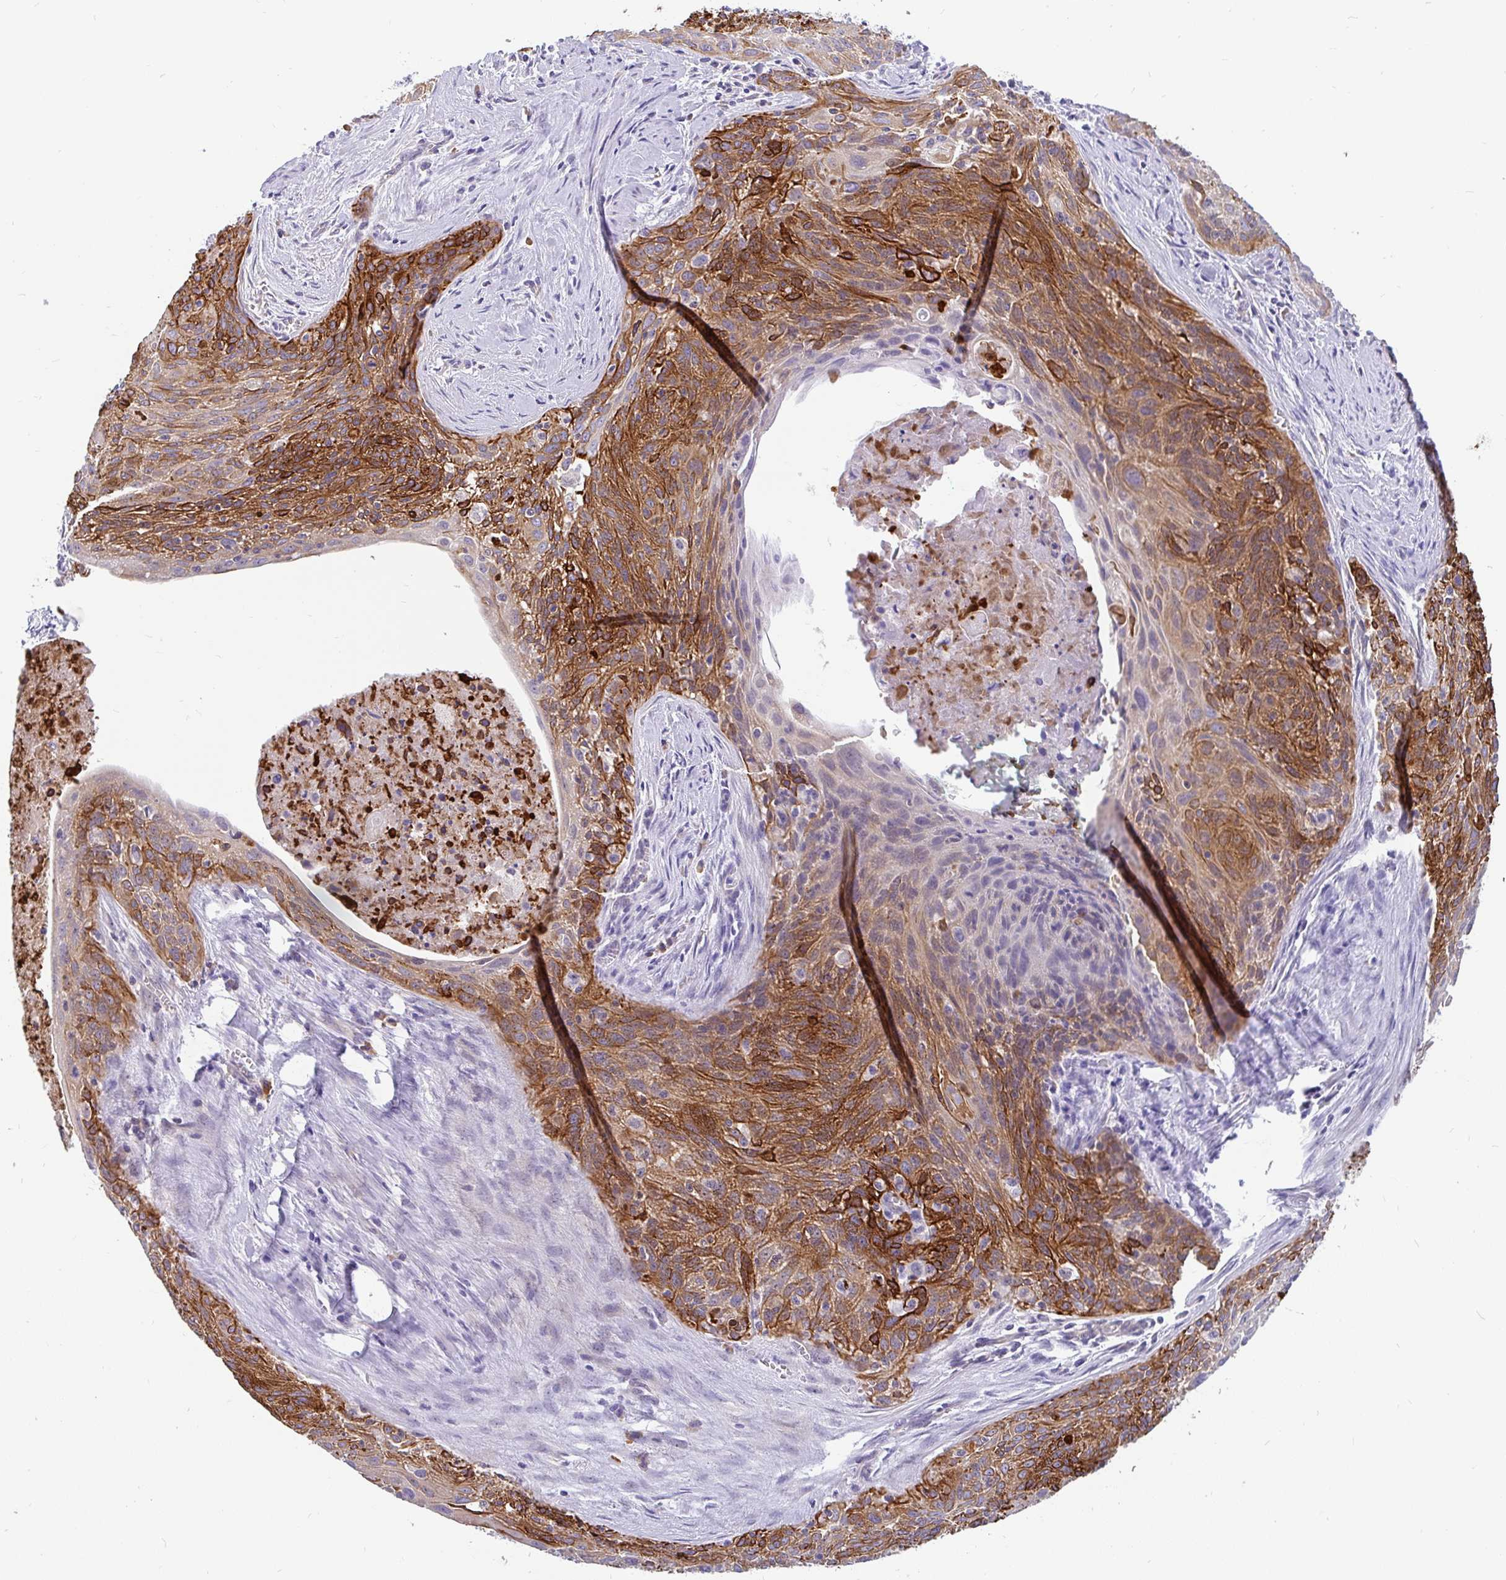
{"staining": {"intensity": "strong", "quantity": ">75%", "location": "cytoplasmic/membranous"}, "tissue": "cervical cancer", "cell_type": "Tumor cells", "image_type": "cancer", "snomed": [{"axis": "morphology", "description": "Squamous cell carcinoma, NOS"}, {"axis": "topography", "description": "Cervix"}], "caption": "Cervical cancer (squamous cell carcinoma) stained with a brown dye displays strong cytoplasmic/membranous positive positivity in approximately >75% of tumor cells.", "gene": "LRRC26", "patient": {"sex": "female", "age": 55}}